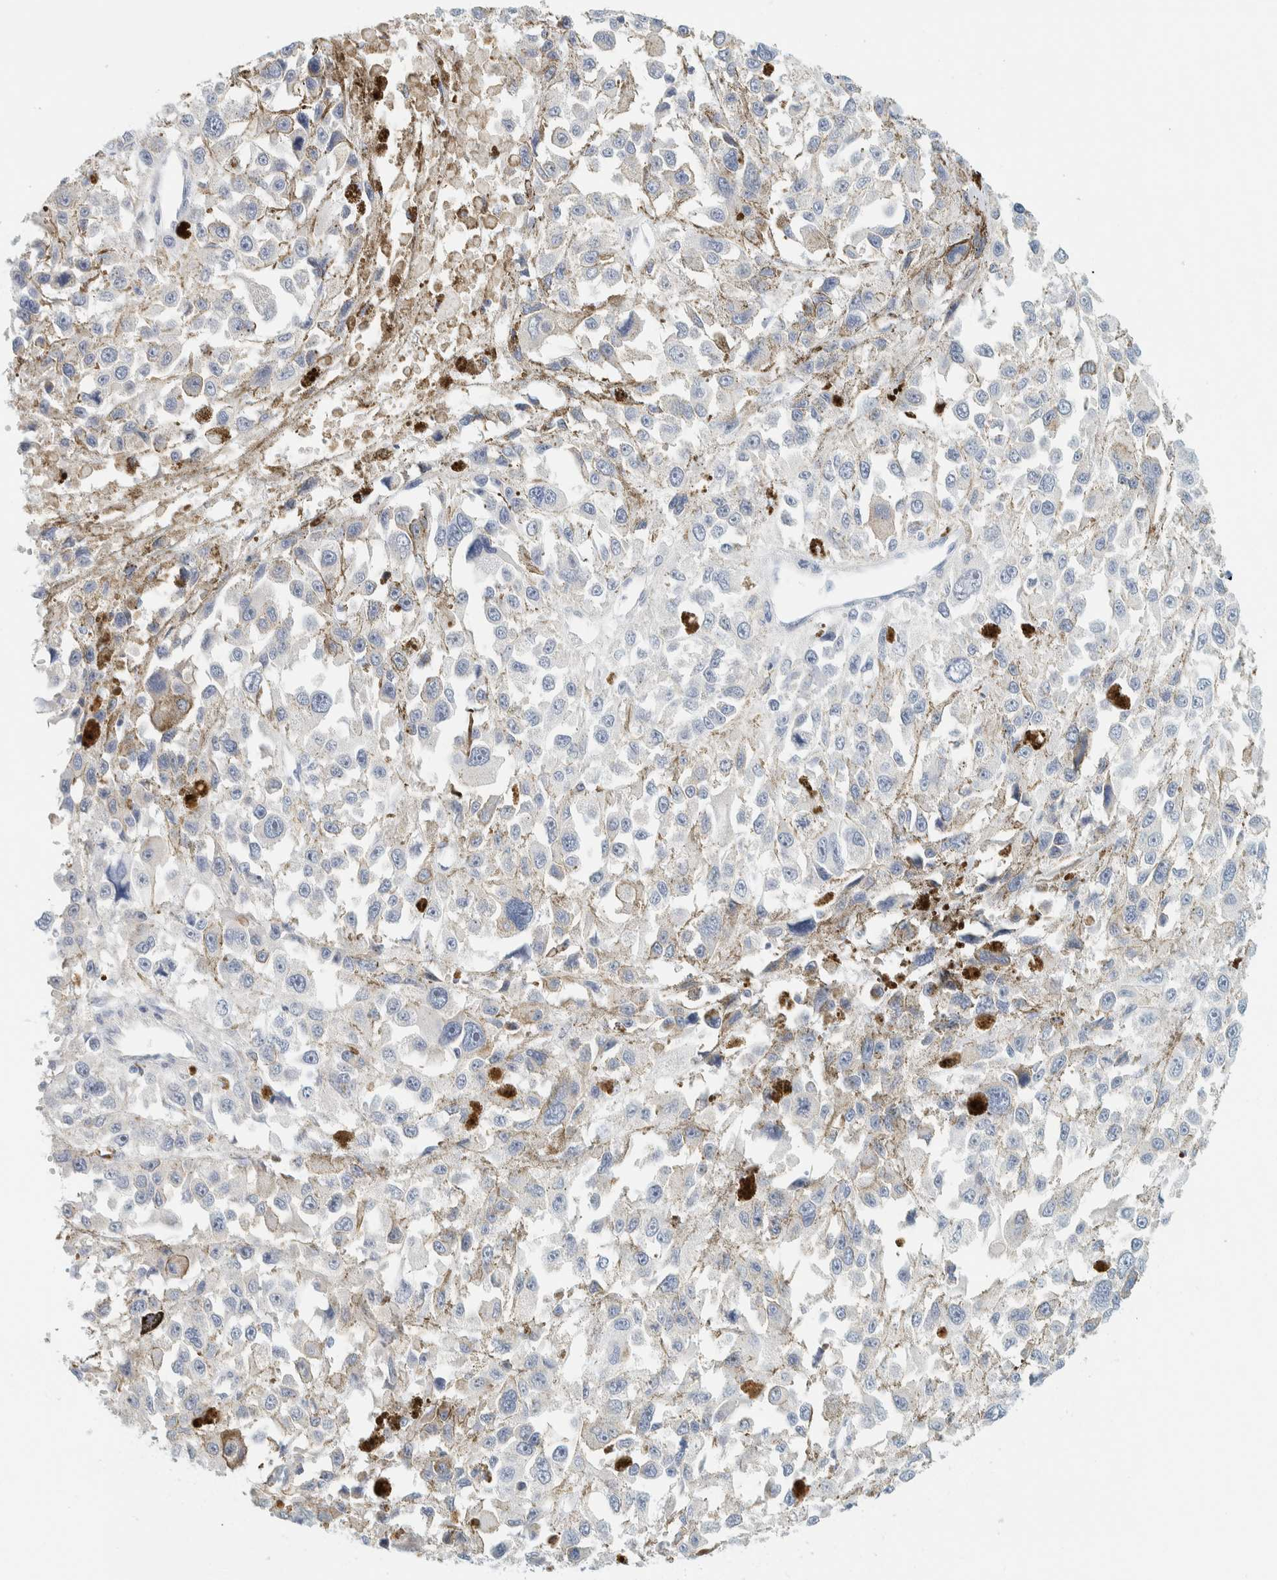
{"staining": {"intensity": "negative", "quantity": "none", "location": "none"}, "tissue": "melanoma", "cell_type": "Tumor cells", "image_type": "cancer", "snomed": [{"axis": "morphology", "description": "Malignant melanoma, Metastatic site"}, {"axis": "topography", "description": "Lymph node"}], "caption": "This is a micrograph of immunohistochemistry staining of malignant melanoma (metastatic site), which shows no expression in tumor cells. Nuclei are stained in blue.", "gene": "PTGES3L-AARSD1", "patient": {"sex": "male", "age": 59}}